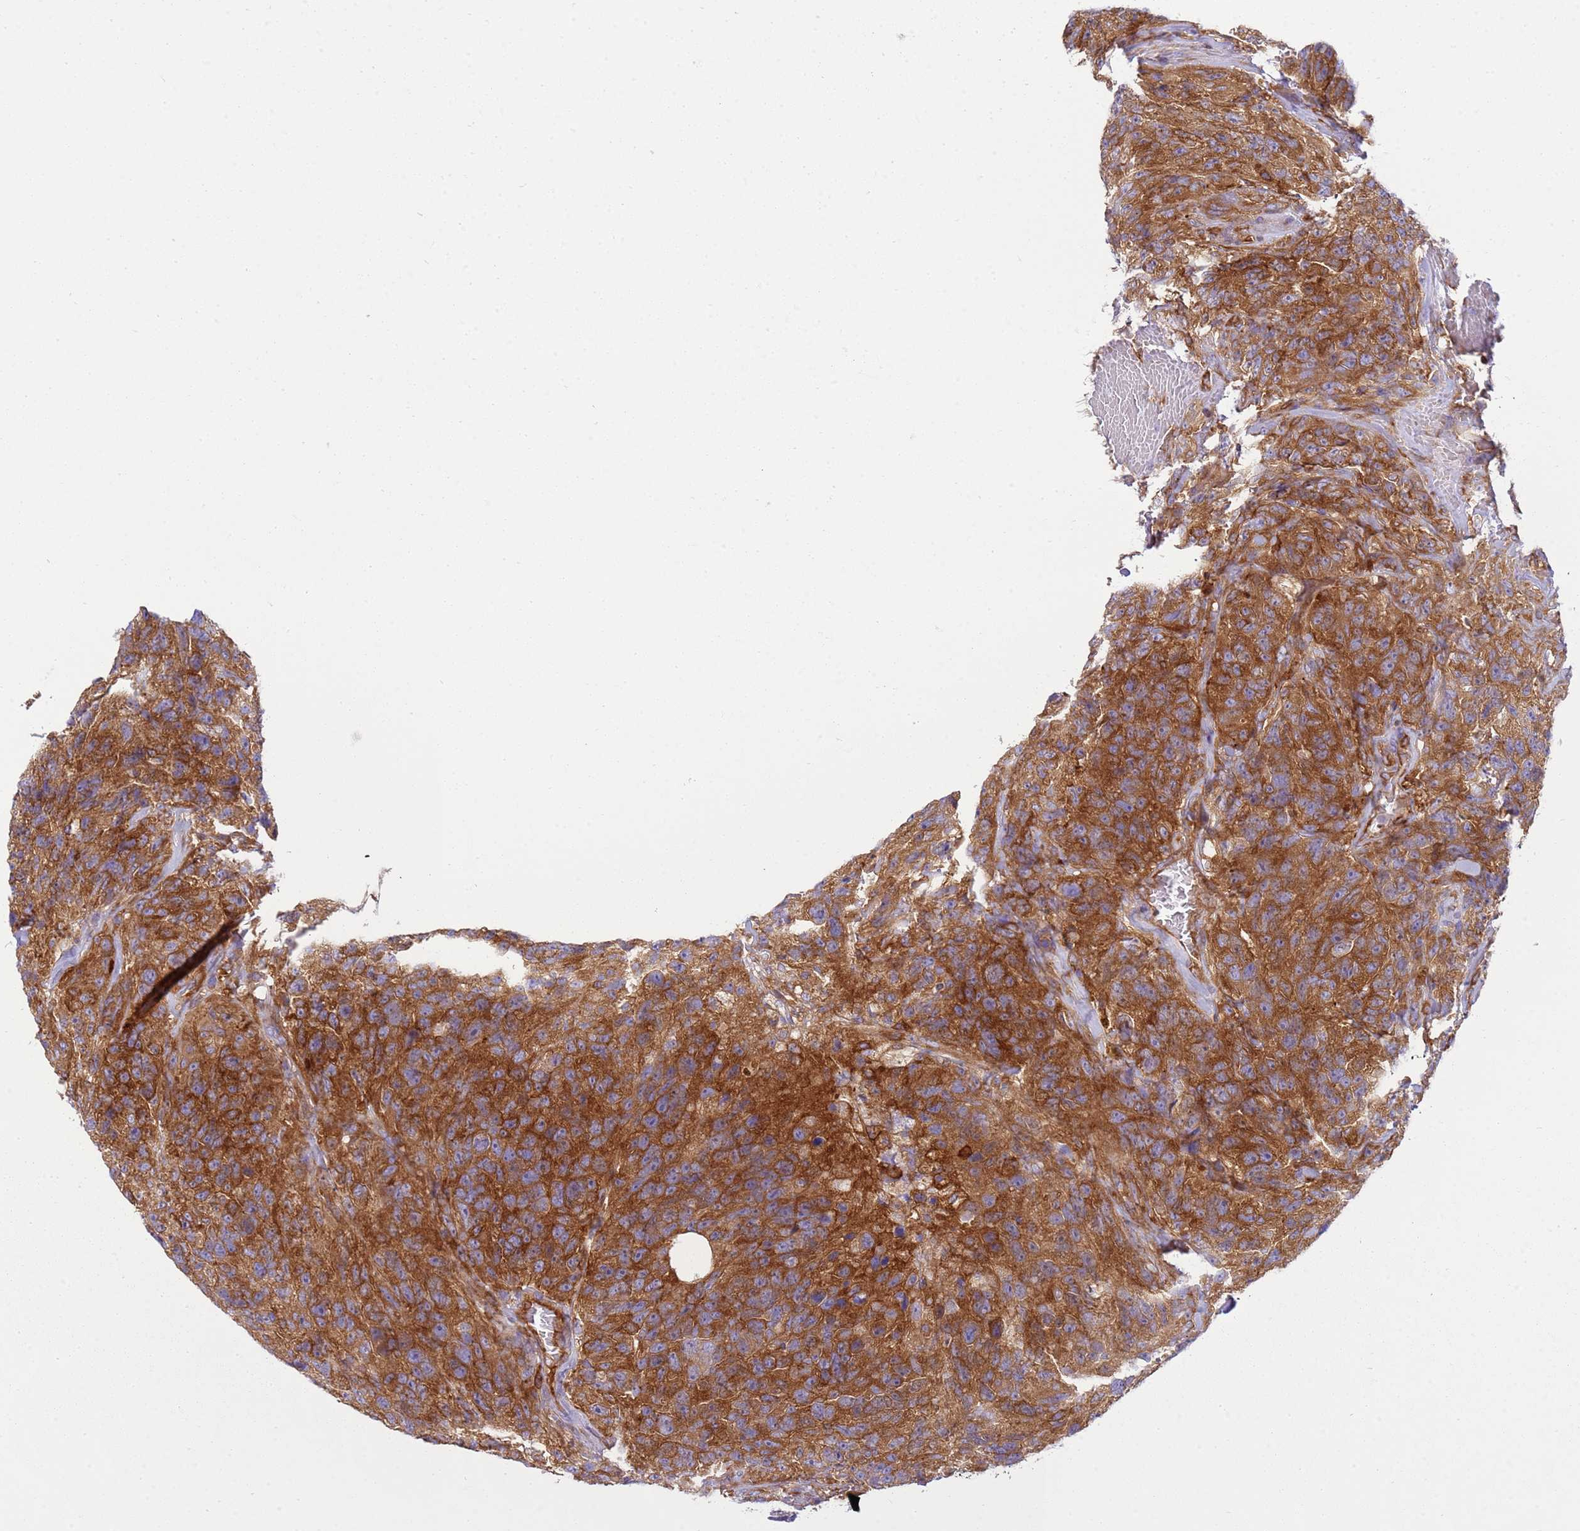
{"staining": {"intensity": "strong", "quantity": ">75%", "location": "cytoplasmic/membranous"}, "tissue": "glioma", "cell_type": "Tumor cells", "image_type": "cancer", "snomed": [{"axis": "morphology", "description": "Glioma, malignant, High grade"}, {"axis": "topography", "description": "Brain"}], "caption": "Immunohistochemistry (IHC) of glioma displays high levels of strong cytoplasmic/membranous staining in about >75% of tumor cells. The staining is performed using DAB brown chromogen to label protein expression. The nuclei are counter-stained blue using hematoxylin.", "gene": "SNX21", "patient": {"sex": "male", "age": 69}}